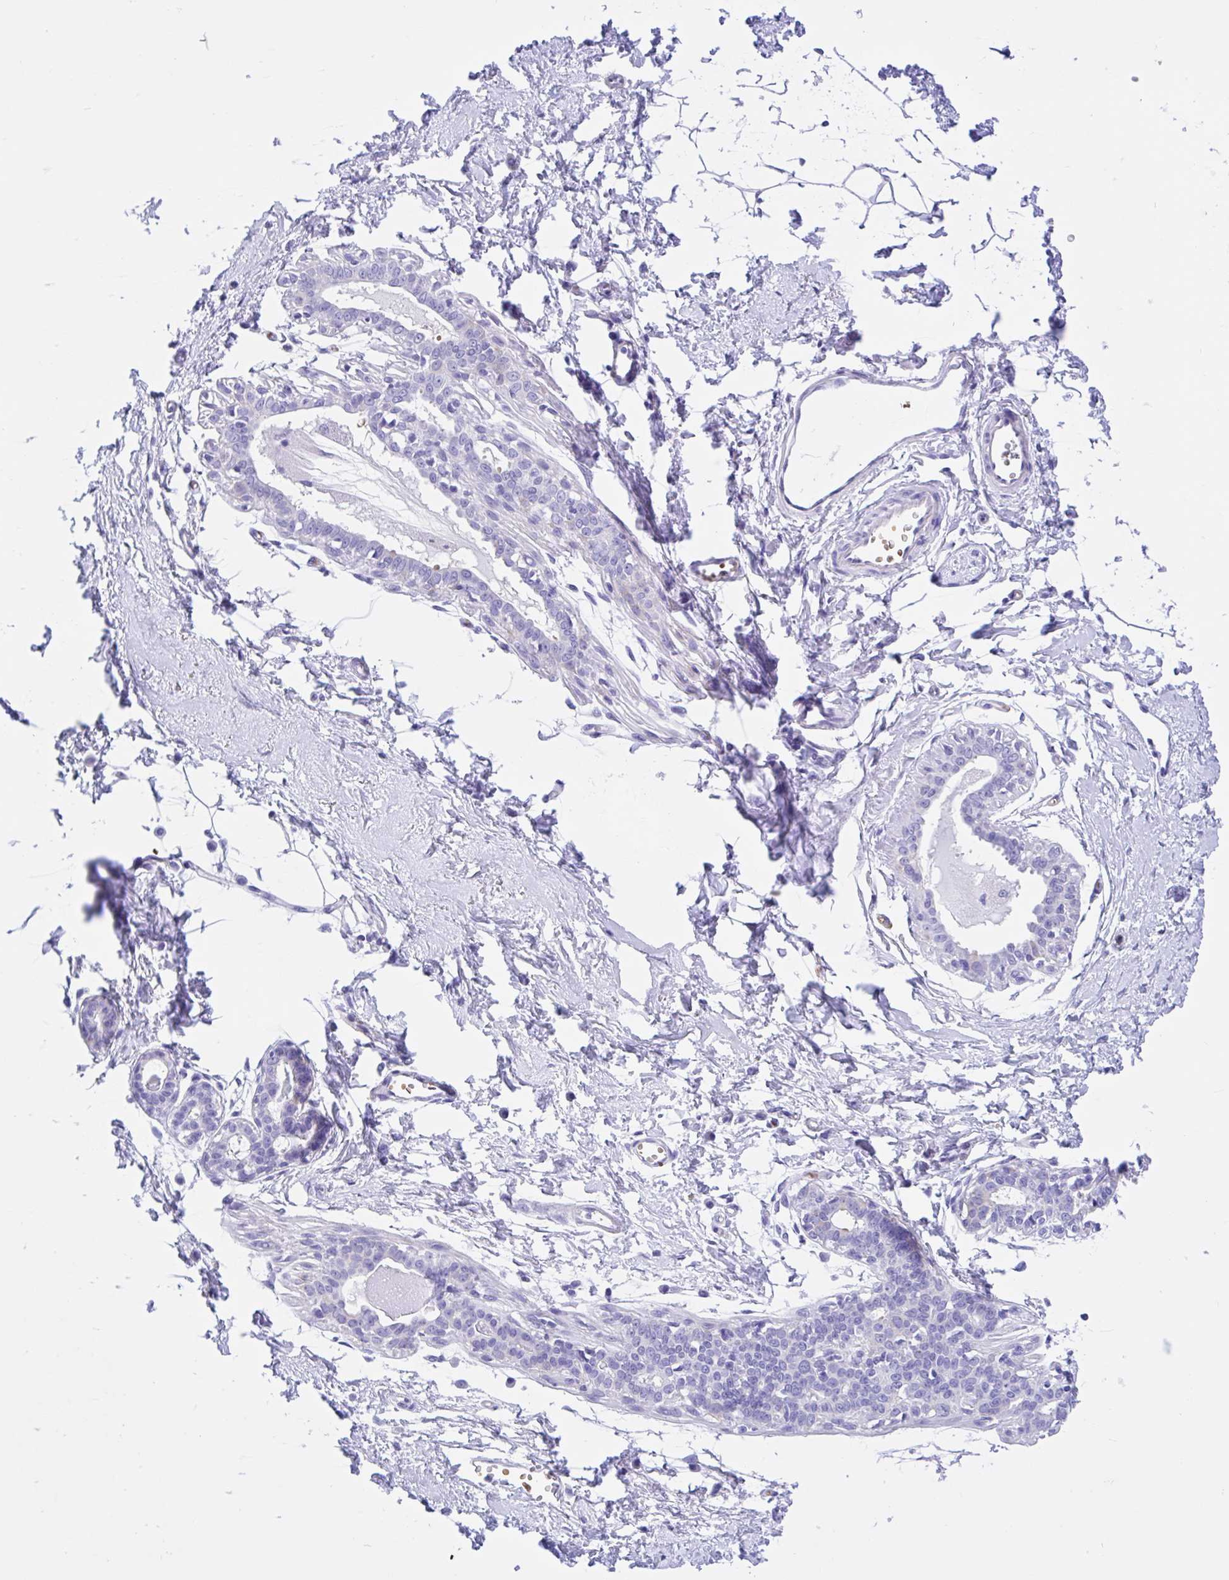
{"staining": {"intensity": "negative", "quantity": "none", "location": "none"}, "tissue": "breast", "cell_type": "Adipocytes", "image_type": "normal", "snomed": [{"axis": "morphology", "description": "Normal tissue, NOS"}, {"axis": "topography", "description": "Breast"}], "caption": "IHC histopathology image of normal human breast stained for a protein (brown), which reveals no expression in adipocytes.", "gene": "TMEM79", "patient": {"sex": "female", "age": 45}}